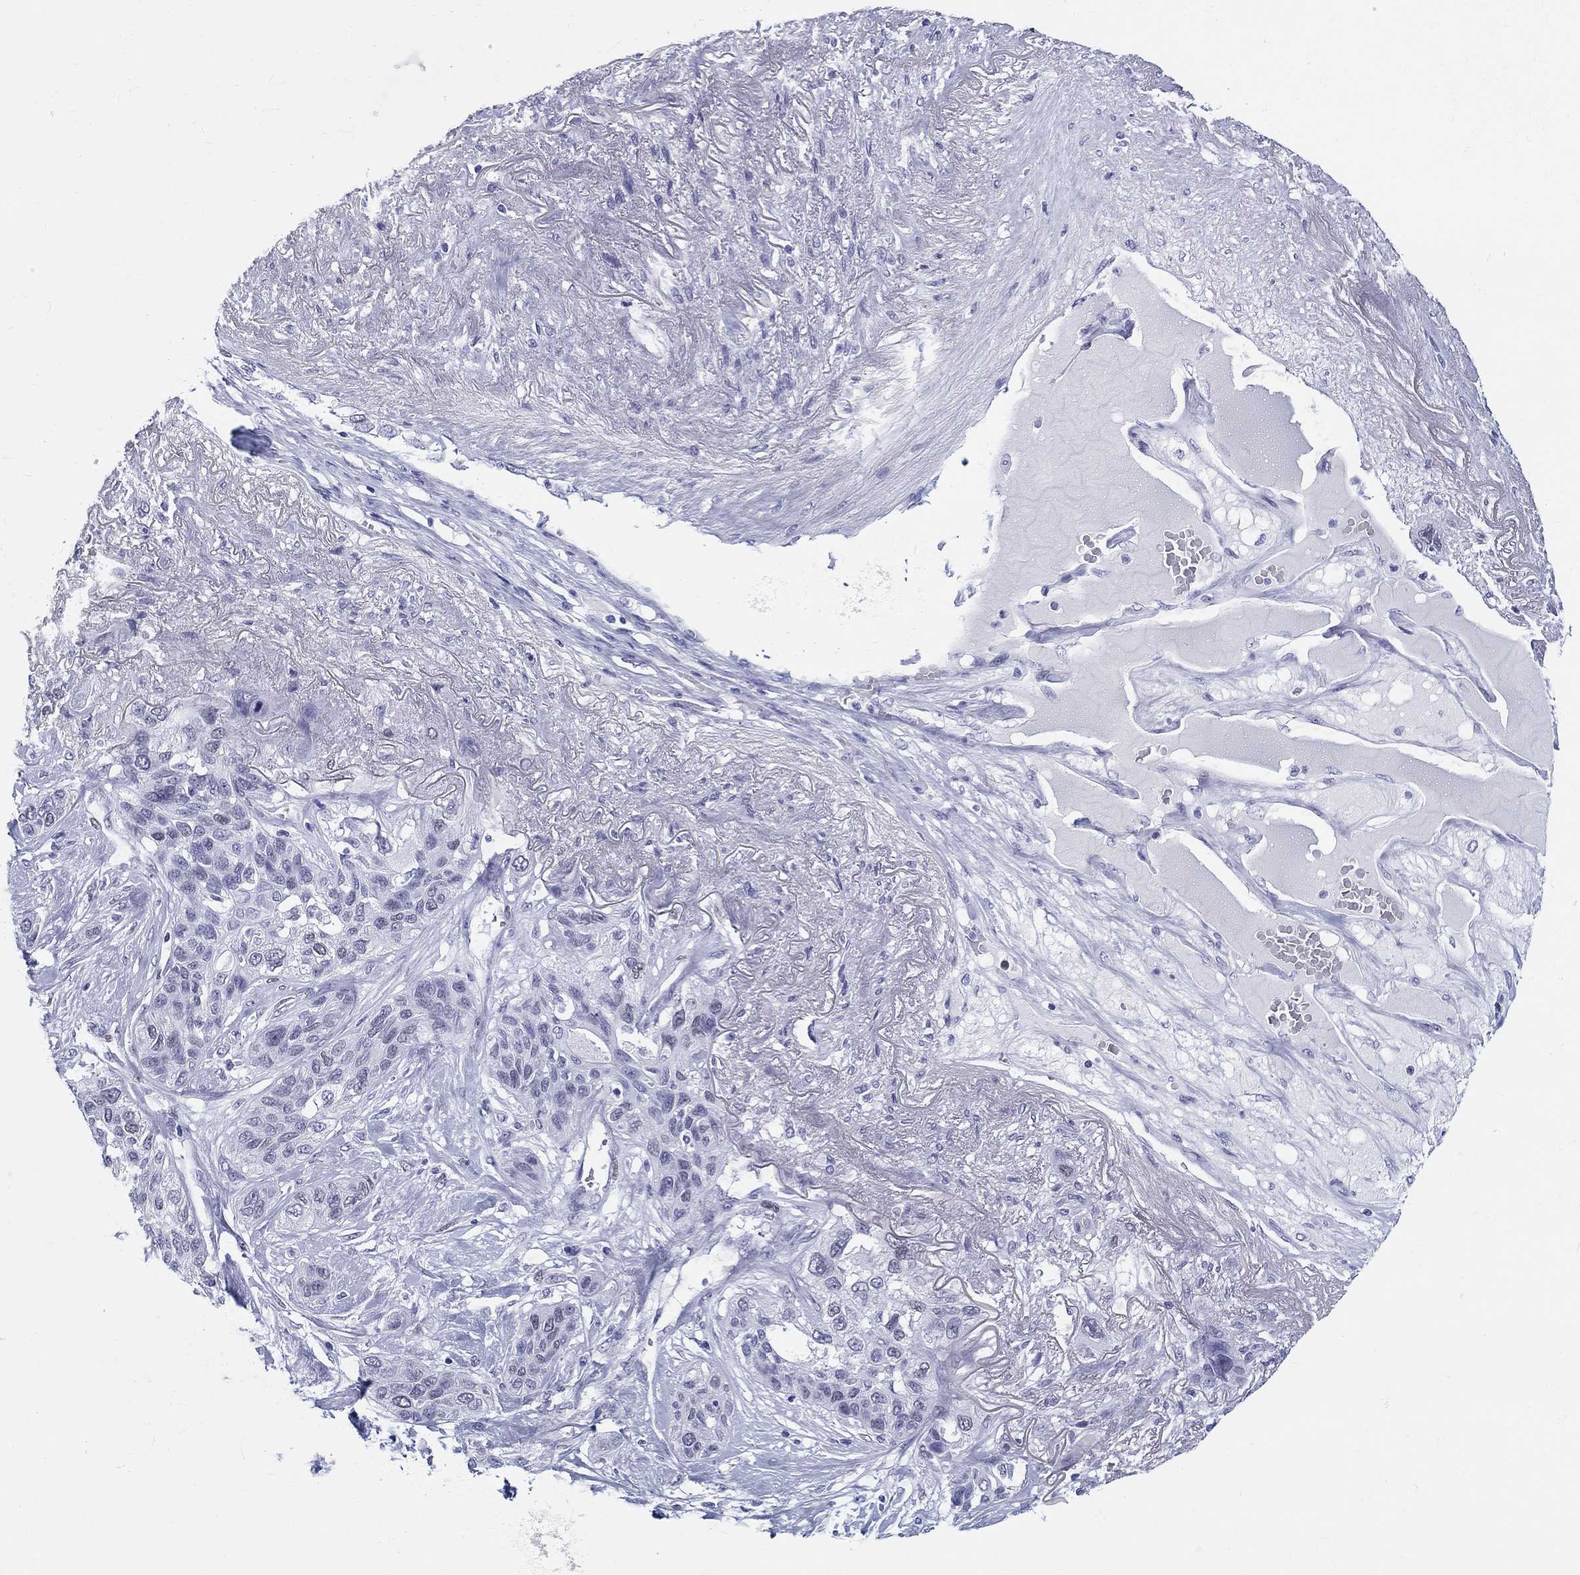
{"staining": {"intensity": "negative", "quantity": "none", "location": "none"}, "tissue": "lung cancer", "cell_type": "Tumor cells", "image_type": "cancer", "snomed": [{"axis": "morphology", "description": "Squamous cell carcinoma, NOS"}, {"axis": "topography", "description": "Lung"}], "caption": "This is an immunohistochemistry (IHC) photomicrograph of human lung cancer. There is no expression in tumor cells.", "gene": "H1-1", "patient": {"sex": "female", "age": 70}}